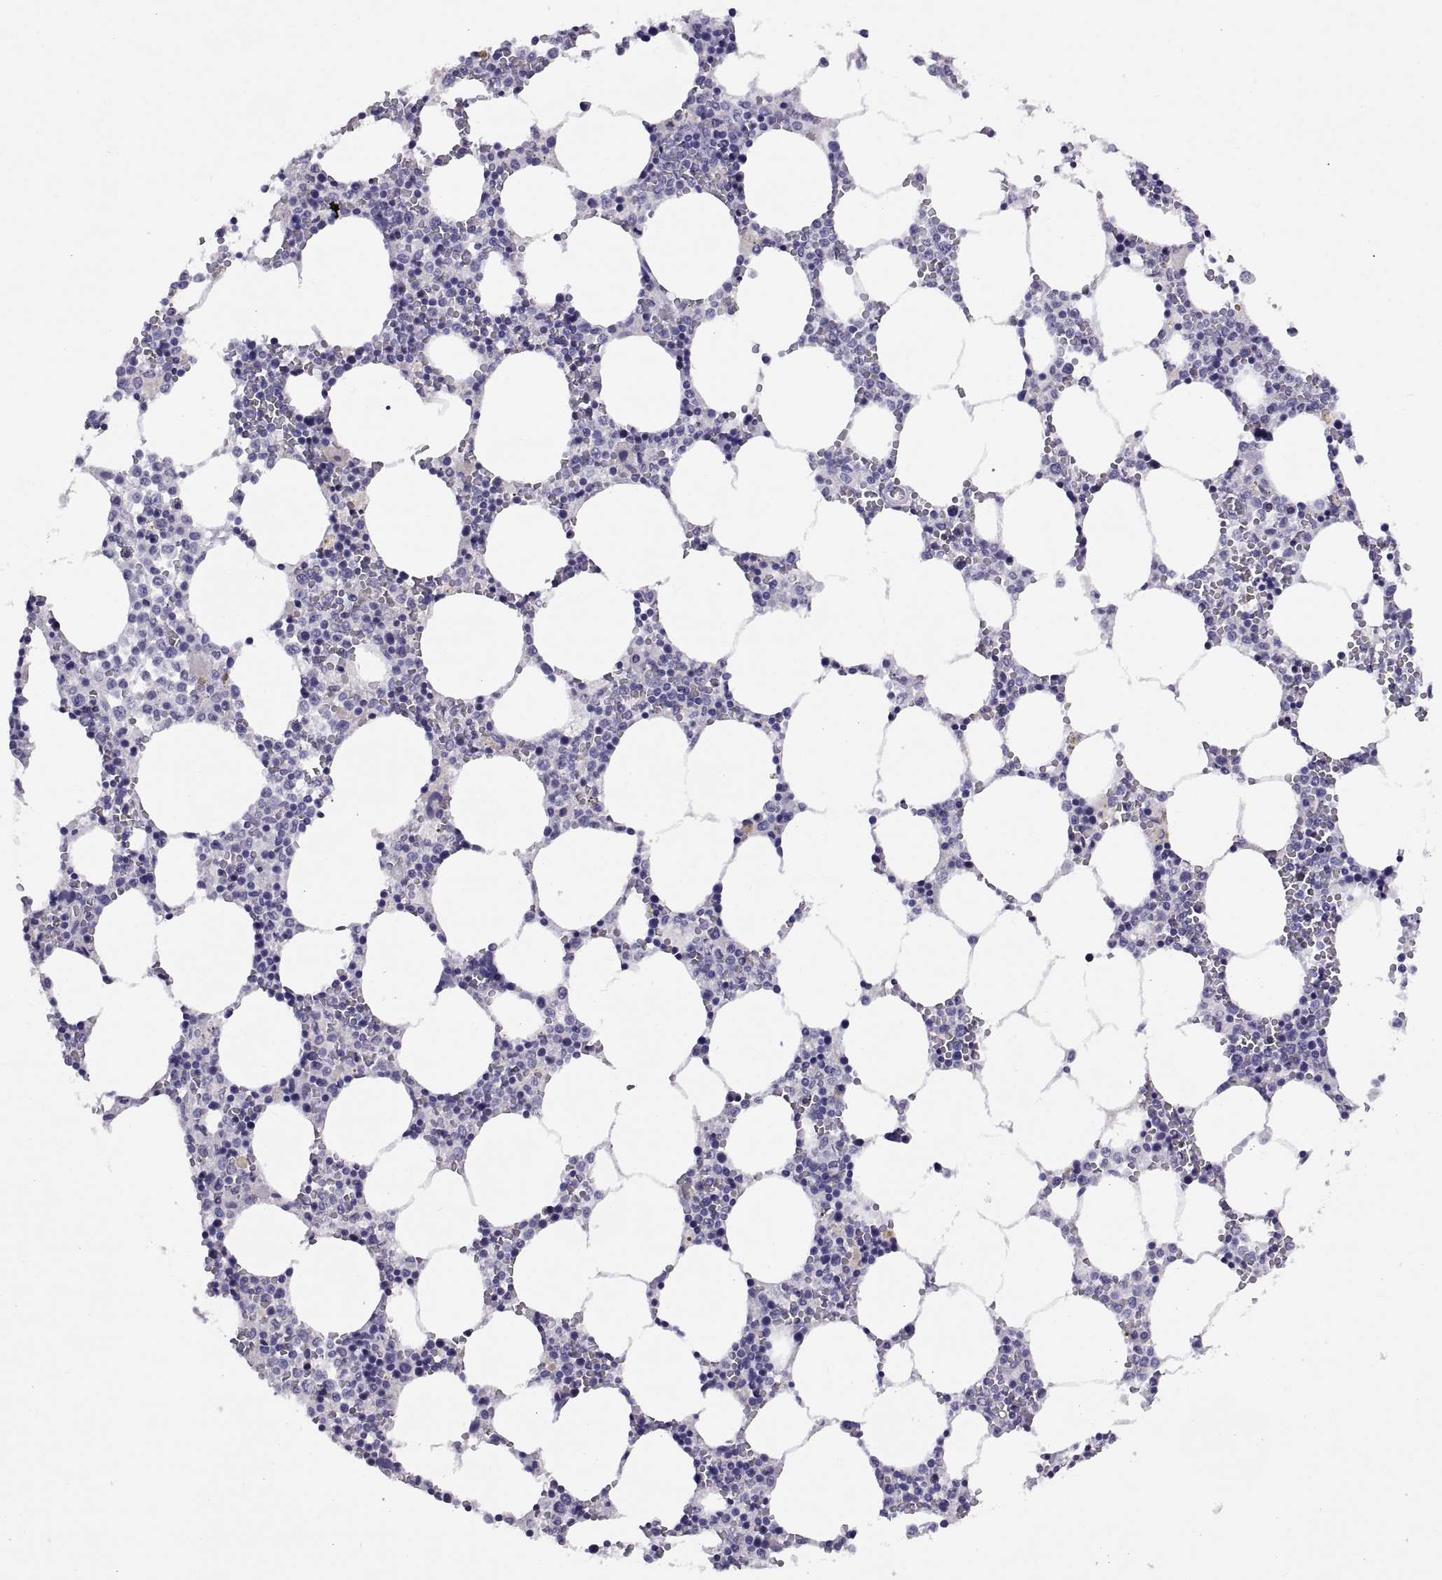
{"staining": {"intensity": "negative", "quantity": "none", "location": "none"}, "tissue": "bone marrow", "cell_type": "Hematopoietic cells", "image_type": "normal", "snomed": [{"axis": "morphology", "description": "Normal tissue, NOS"}, {"axis": "topography", "description": "Bone marrow"}], "caption": "DAB immunohistochemical staining of normal bone marrow demonstrates no significant expression in hematopoietic cells. (DAB IHC visualized using brightfield microscopy, high magnification).", "gene": "RGS20", "patient": {"sex": "female", "age": 64}}